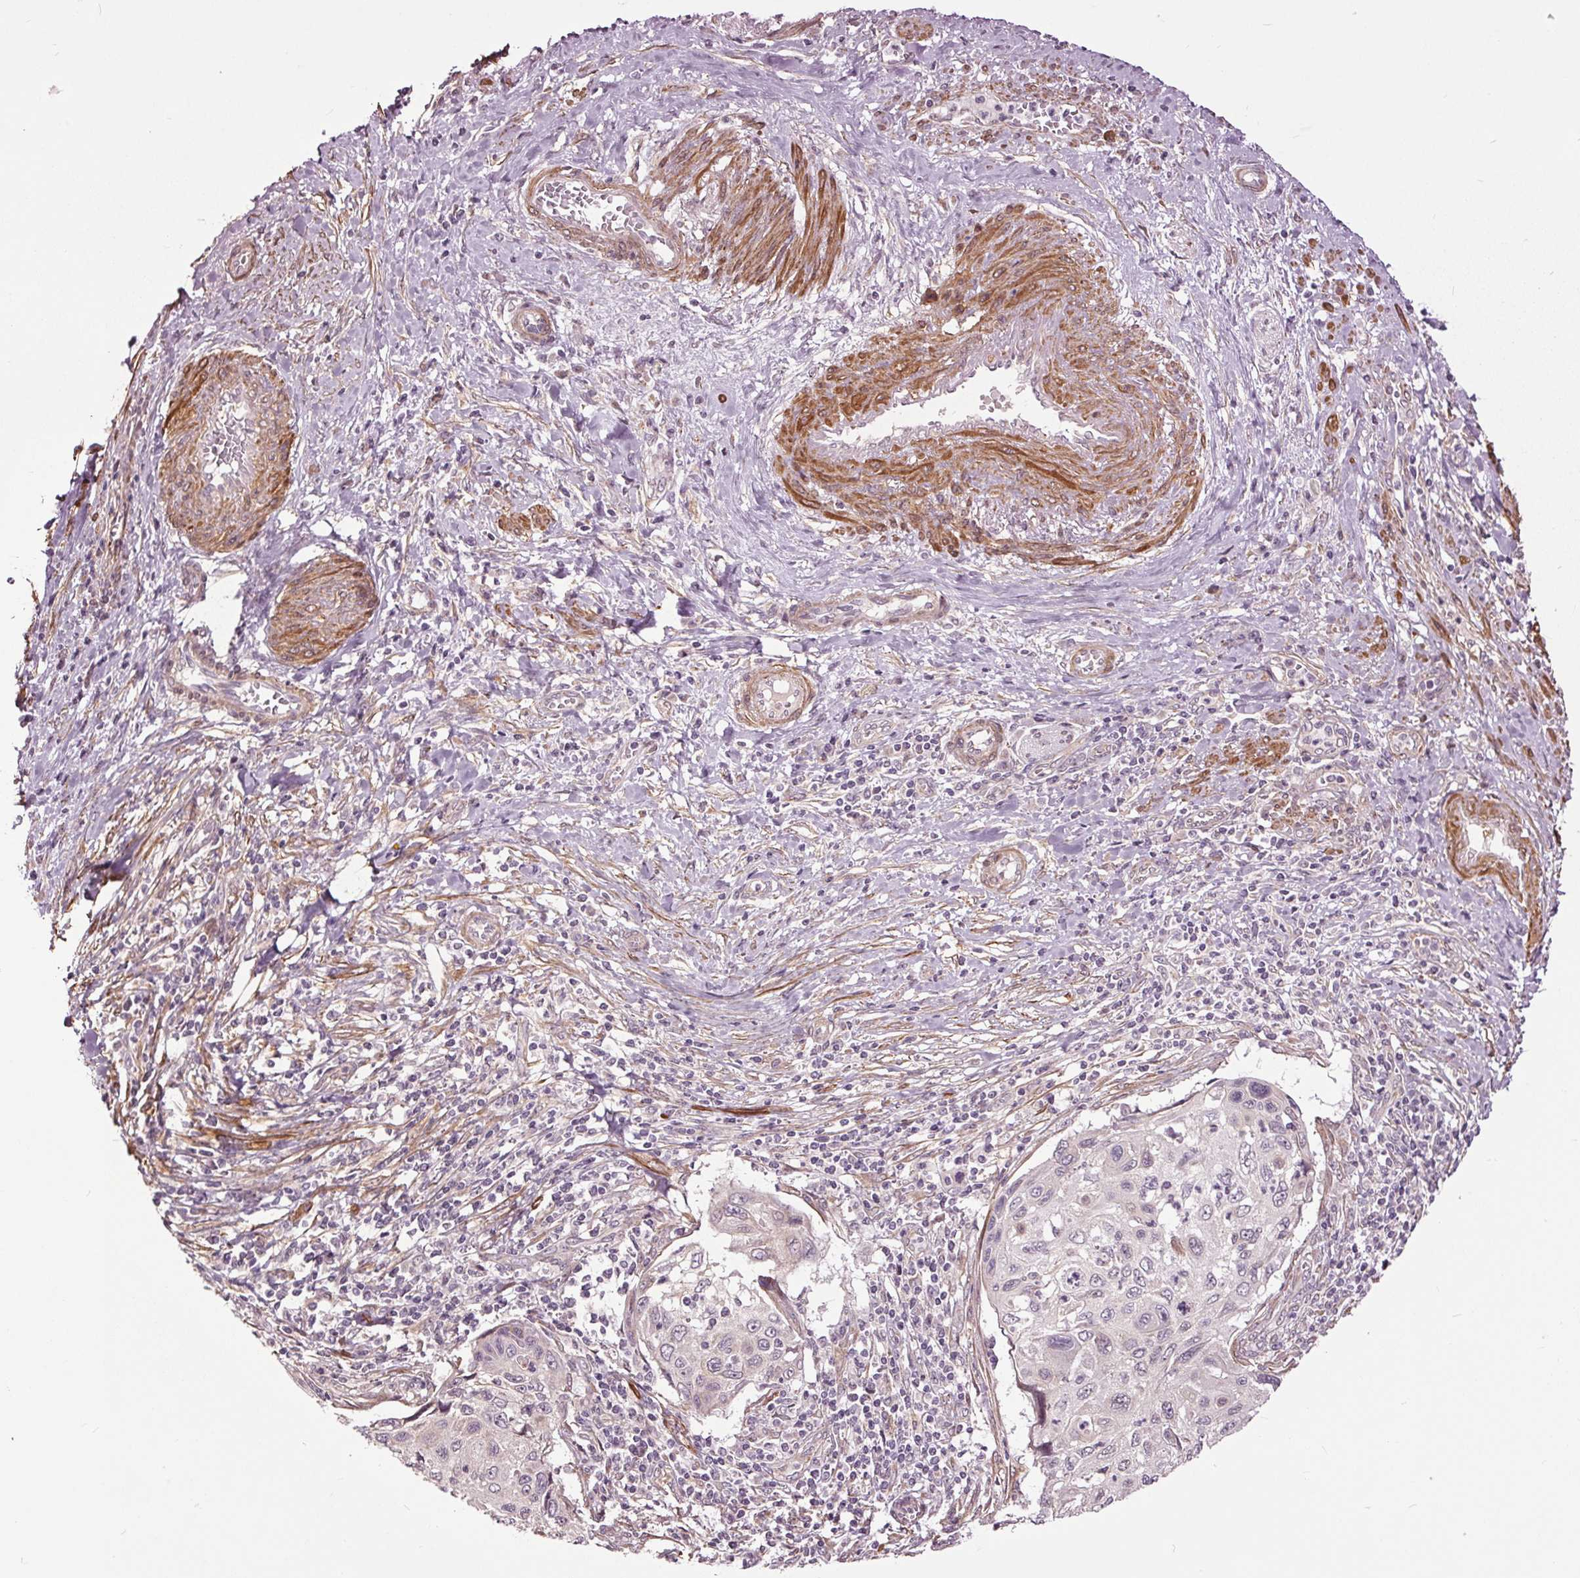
{"staining": {"intensity": "negative", "quantity": "none", "location": "none"}, "tissue": "cervical cancer", "cell_type": "Tumor cells", "image_type": "cancer", "snomed": [{"axis": "morphology", "description": "Squamous cell carcinoma, NOS"}, {"axis": "topography", "description": "Cervix"}], "caption": "IHC image of neoplastic tissue: cervical squamous cell carcinoma stained with DAB (3,3'-diaminobenzidine) shows no significant protein staining in tumor cells.", "gene": "HAUS5", "patient": {"sex": "female", "age": 70}}